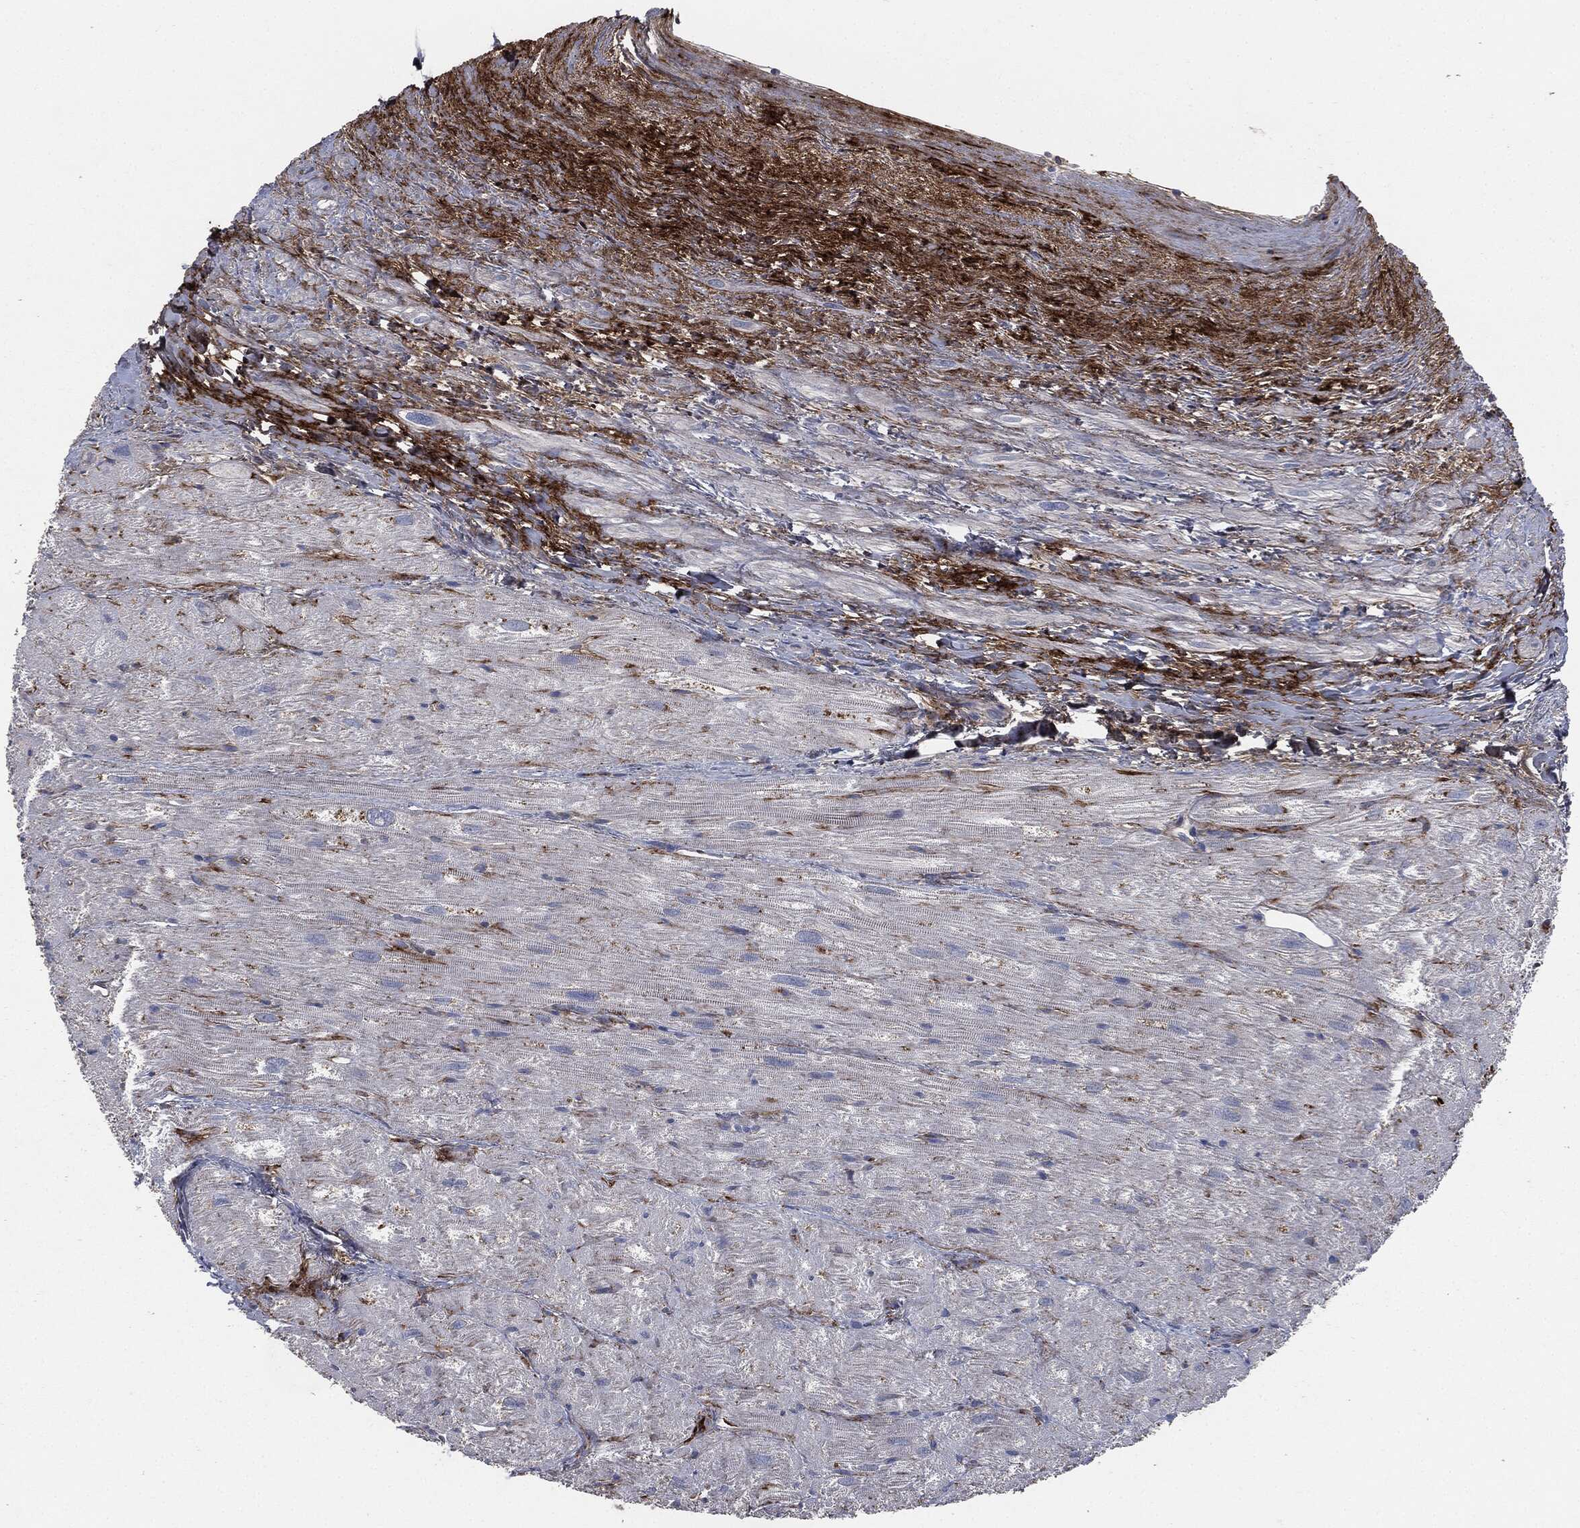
{"staining": {"intensity": "moderate", "quantity": "<25%", "location": "cytoplasmic/membranous"}, "tissue": "heart muscle", "cell_type": "Cardiomyocytes", "image_type": "normal", "snomed": [{"axis": "morphology", "description": "Normal tissue, NOS"}, {"axis": "topography", "description": "Heart"}], "caption": "This micrograph reveals immunohistochemistry staining of benign human heart muscle, with low moderate cytoplasmic/membranous staining in about <25% of cardiomyocytes.", "gene": "APOB", "patient": {"sex": "male", "age": 62}}